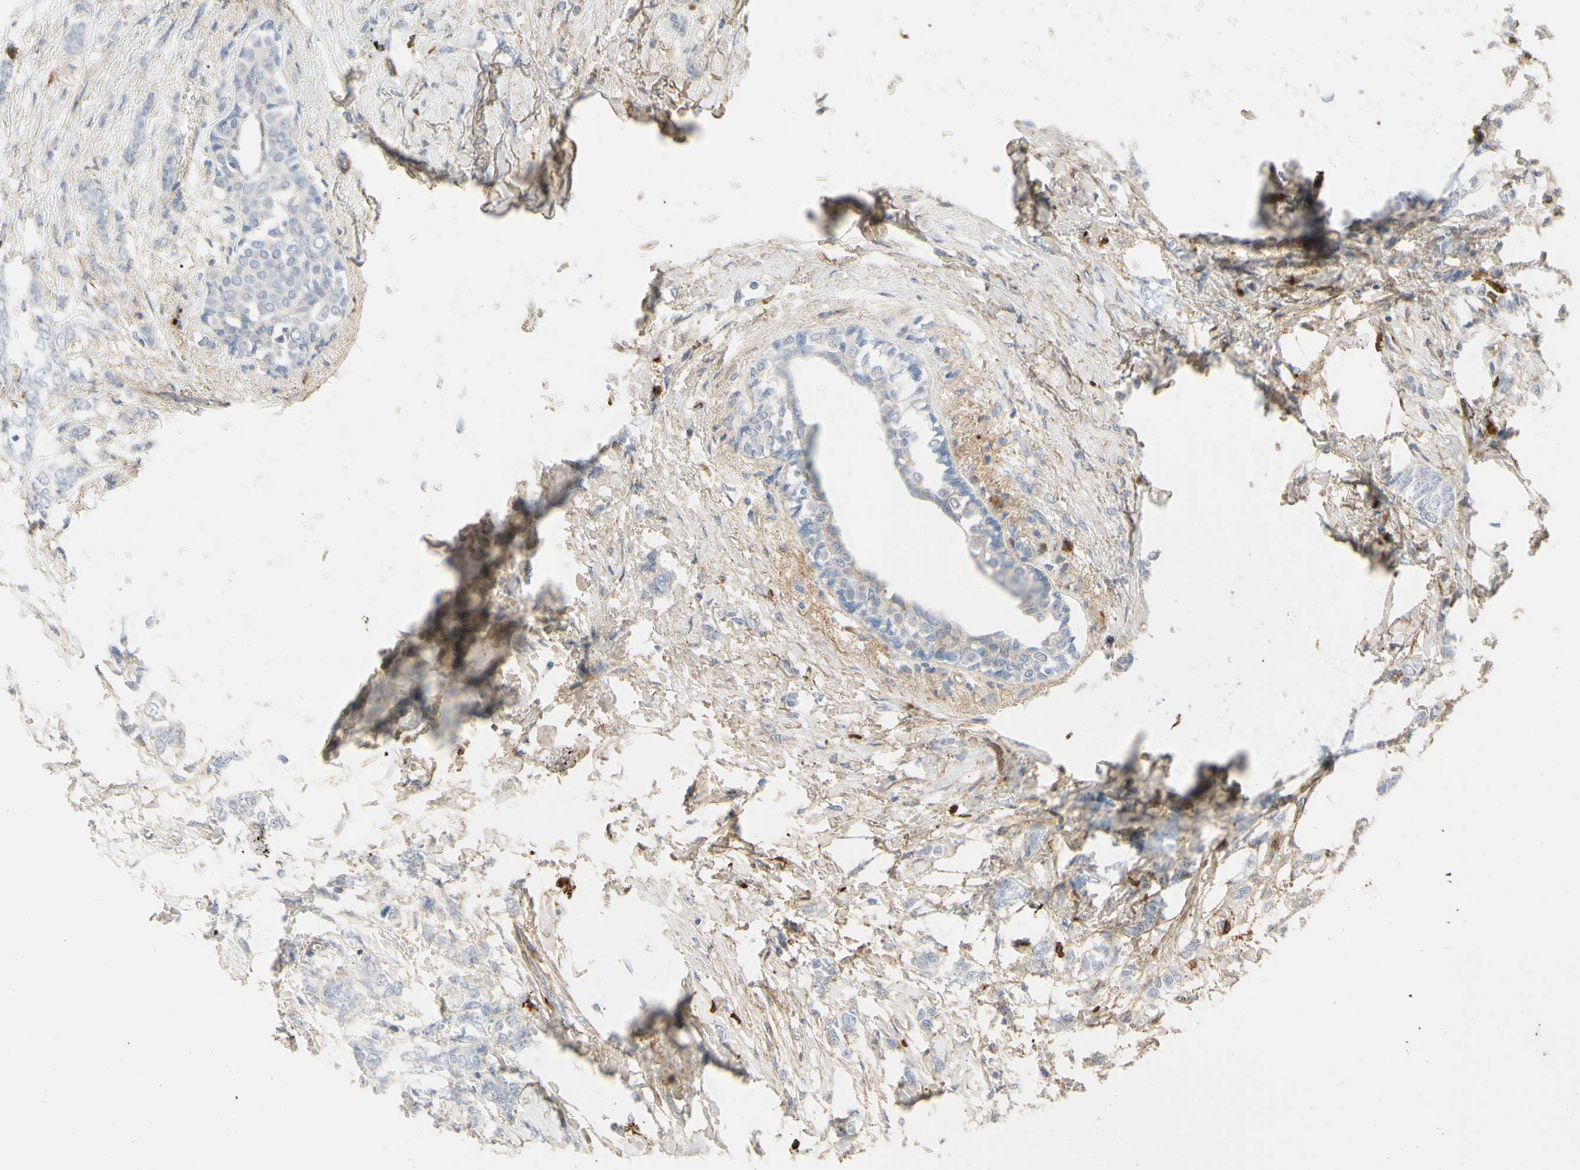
{"staining": {"intensity": "negative", "quantity": "none", "location": "none"}, "tissue": "breast cancer", "cell_type": "Tumor cells", "image_type": "cancer", "snomed": [{"axis": "morphology", "description": "Lobular carcinoma, in situ"}, {"axis": "morphology", "description": "Lobular carcinoma"}, {"axis": "topography", "description": "Breast"}], "caption": "A high-resolution histopathology image shows immunohistochemistry staining of lobular carcinoma in situ (breast), which exhibits no significant expression in tumor cells.", "gene": "FGB", "patient": {"sex": "female", "age": 41}}